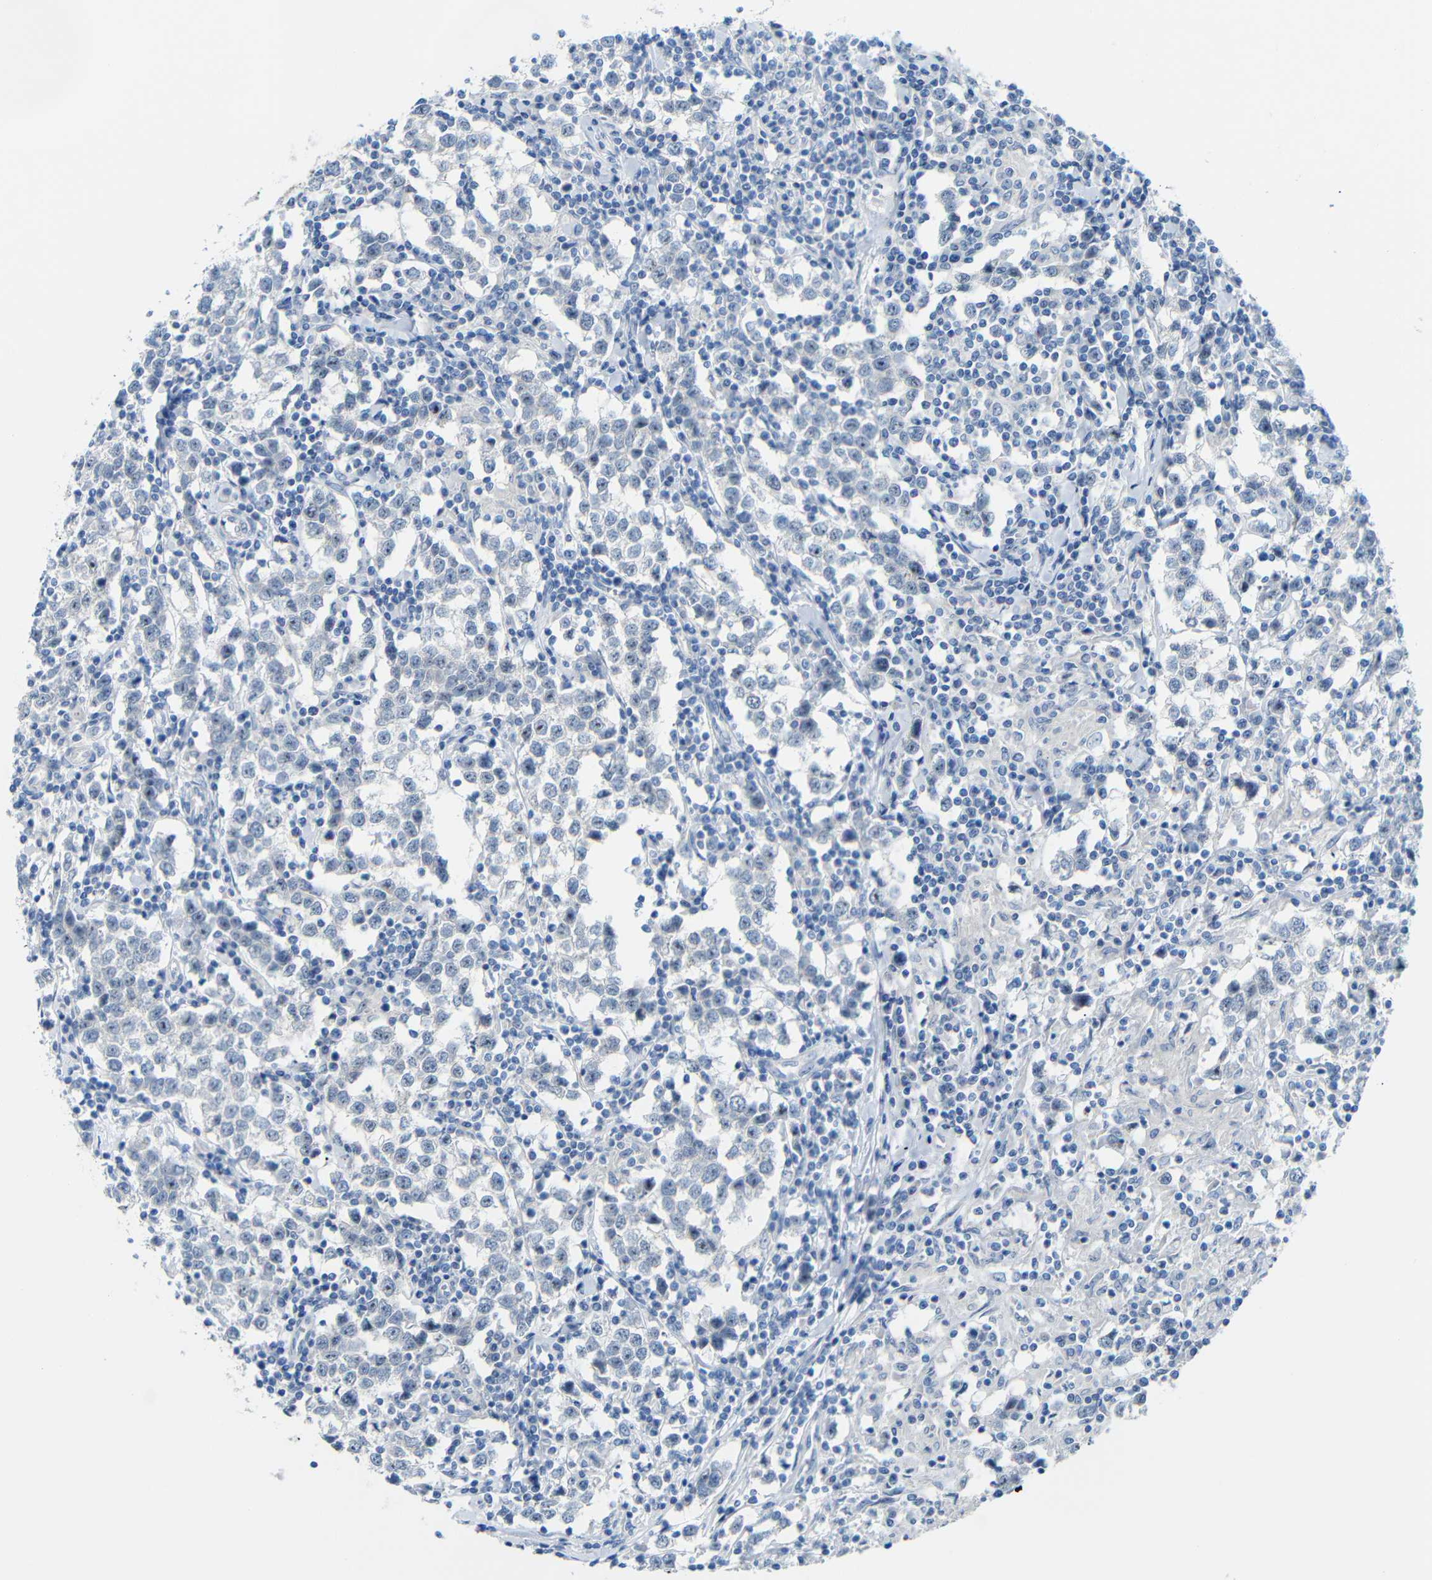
{"staining": {"intensity": "negative", "quantity": "none", "location": "none"}, "tissue": "testis cancer", "cell_type": "Tumor cells", "image_type": "cancer", "snomed": [{"axis": "morphology", "description": "Seminoma, NOS"}, {"axis": "morphology", "description": "Carcinoma, Embryonal, NOS"}, {"axis": "topography", "description": "Testis"}], "caption": "Immunohistochemistry (IHC) of human embryonal carcinoma (testis) exhibits no staining in tumor cells.", "gene": "C1orf210", "patient": {"sex": "male", "age": 36}}